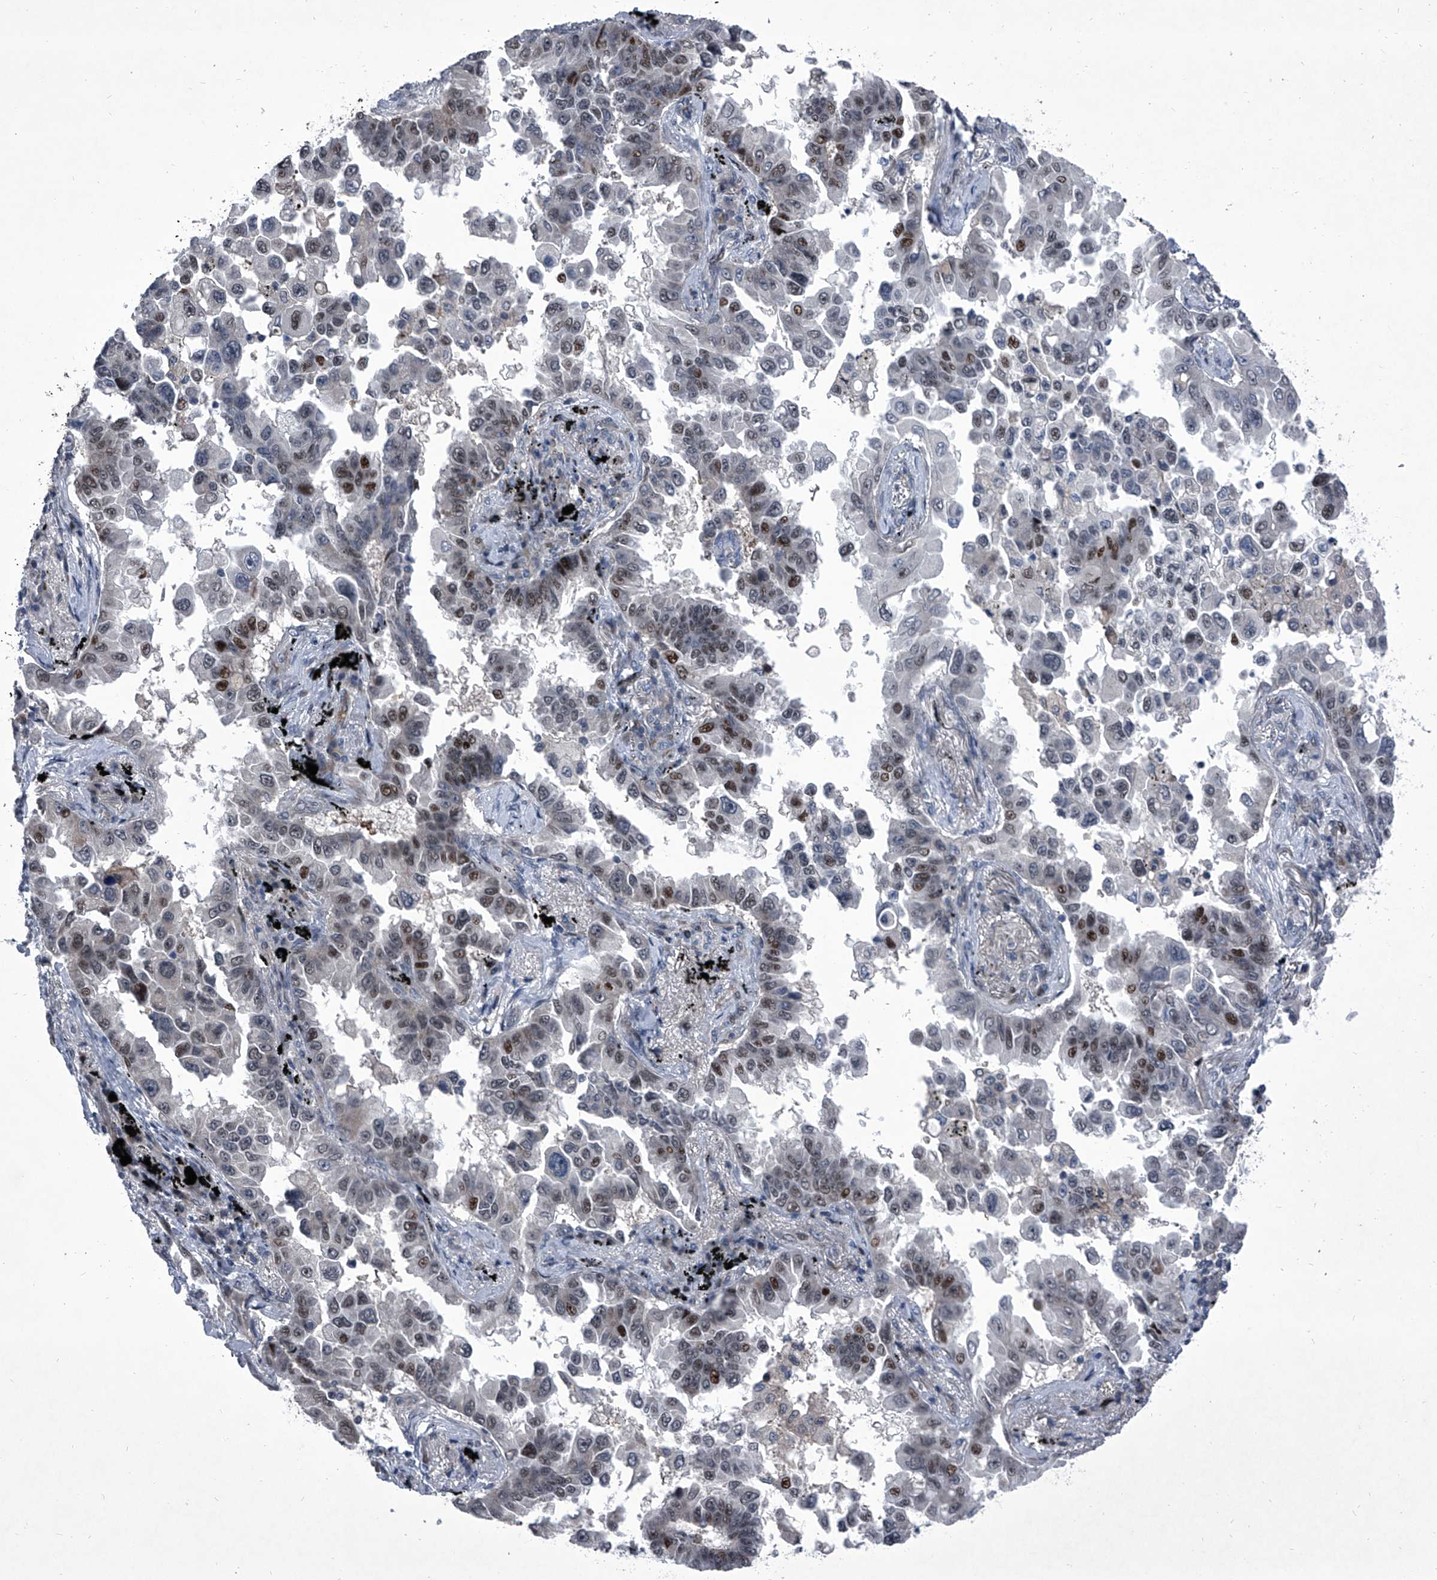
{"staining": {"intensity": "moderate", "quantity": "<25%", "location": "nuclear"}, "tissue": "lung cancer", "cell_type": "Tumor cells", "image_type": "cancer", "snomed": [{"axis": "morphology", "description": "Adenocarcinoma, NOS"}, {"axis": "topography", "description": "Lung"}], "caption": "Moderate nuclear protein staining is present in approximately <25% of tumor cells in lung cancer.", "gene": "ELK4", "patient": {"sex": "female", "age": 67}}